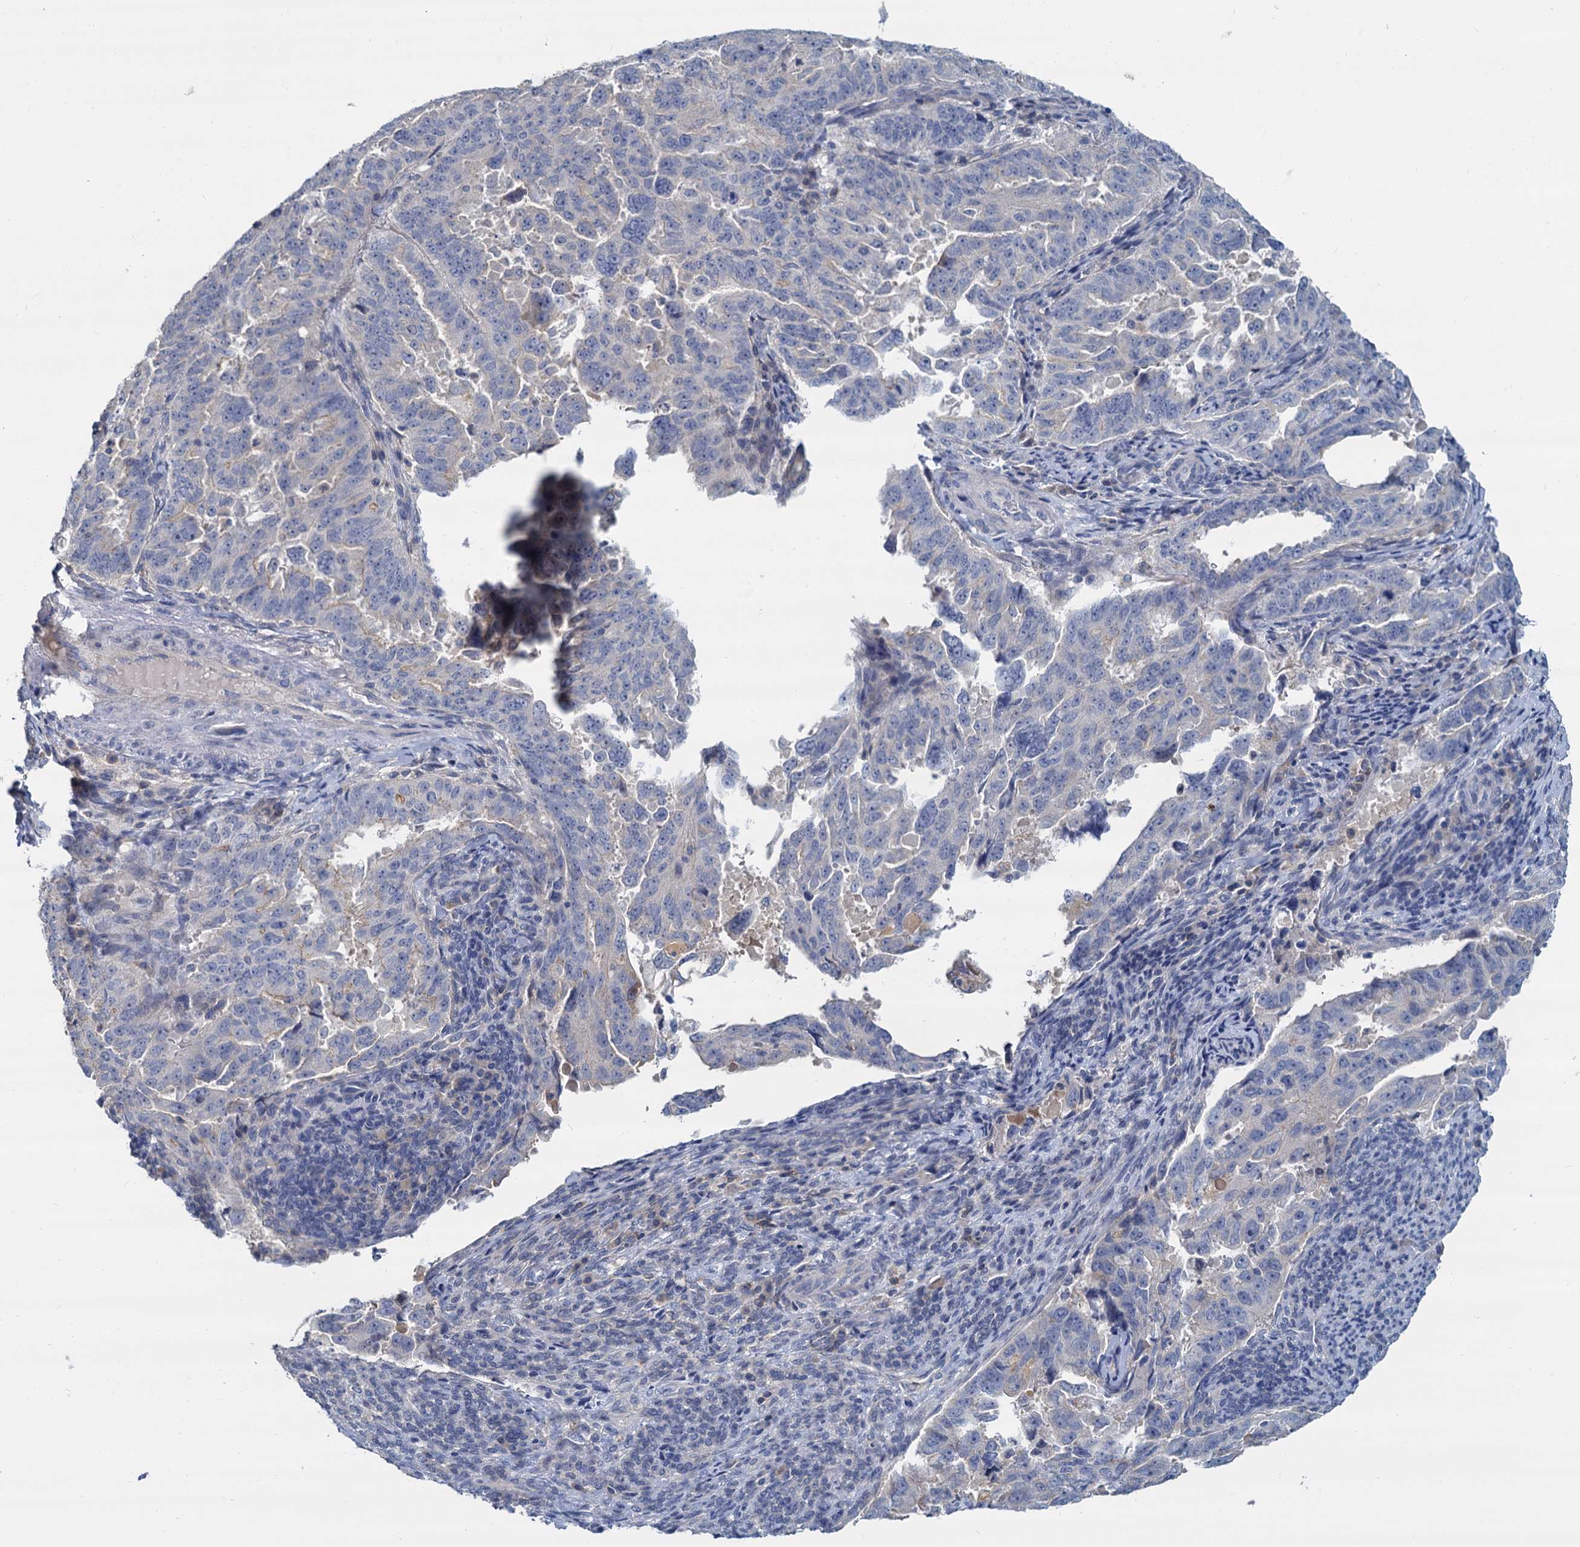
{"staining": {"intensity": "negative", "quantity": "none", "location": "none"}, "tissue": "endometrial cancer", "cell_type": "Tumor cells", "image_type": "cancer", "snomed": [{"axis": "morphology", "description": "Adenocarcinoma, NOS"}, {"axis": "topography", "description": "Endometrium"}], "caption": "Human endometrial adenocarcinoma stained for a protein using immunohistochemistry displays no positivity in tumor cells.", "gene": "ACSM3", "patient": {"sex": "female", "age": 65}}